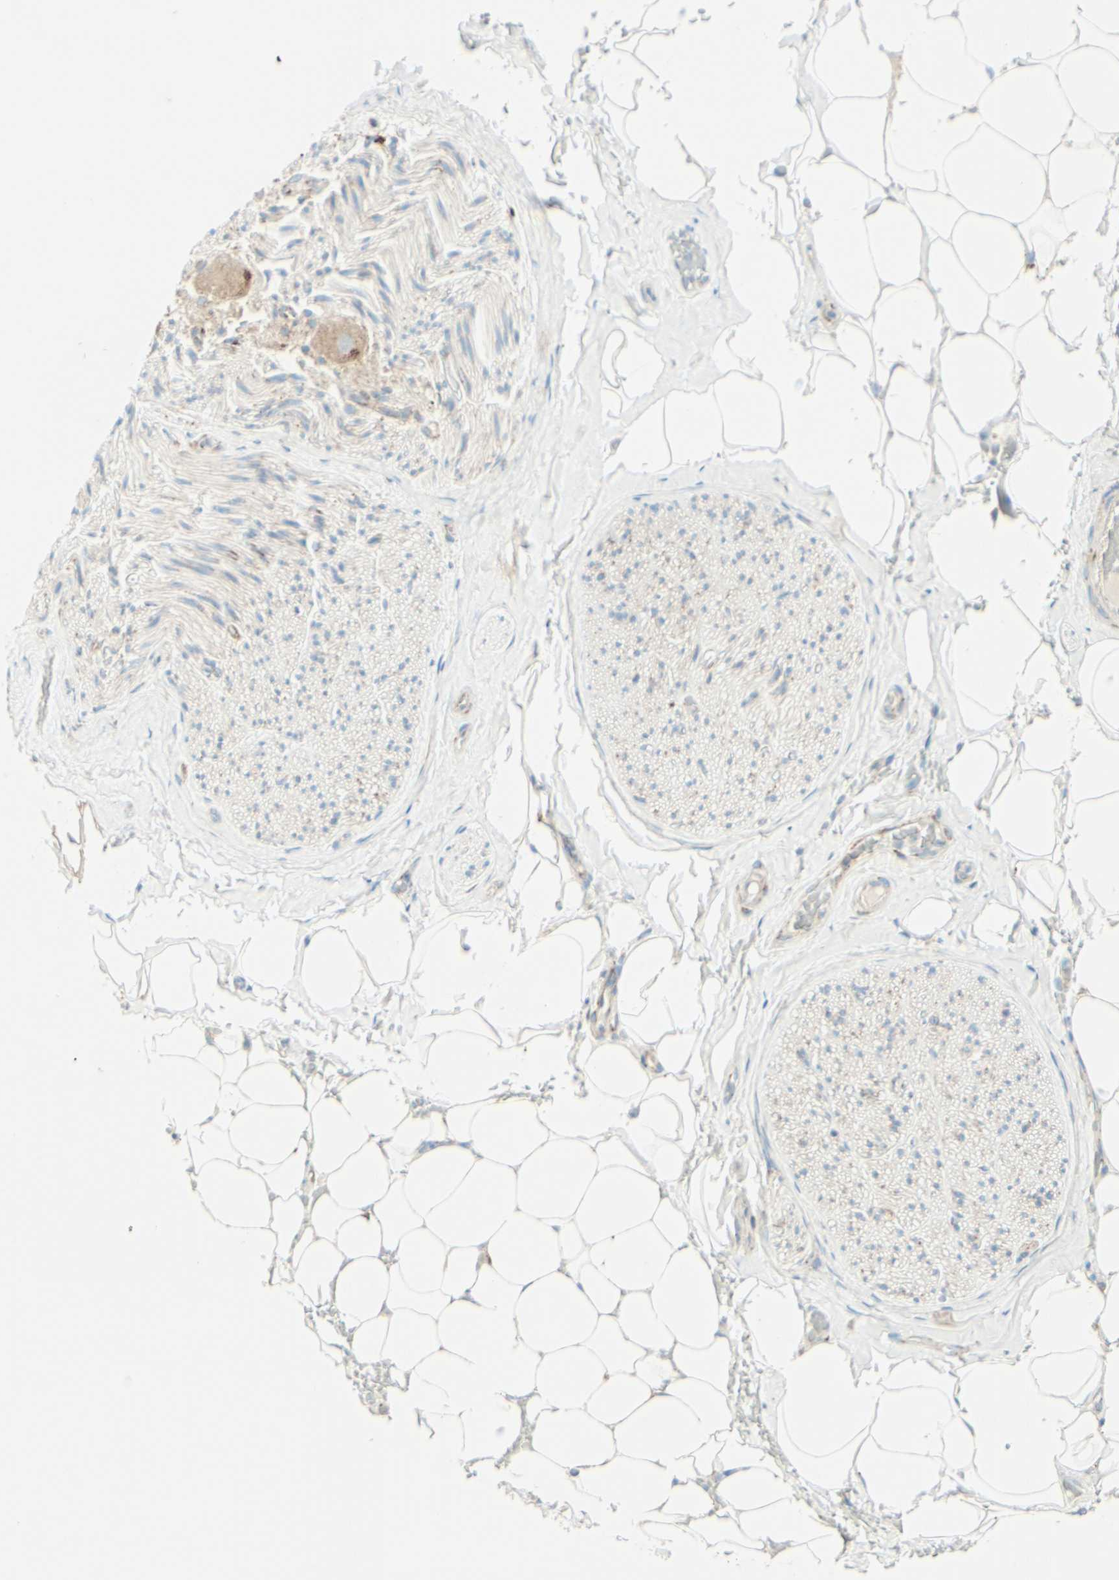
{"staining": {"intensity": "weak", "quantity": "25%-75%", "location": "cytoplasmic/membranous"}, "tissue": "adipose tissue", "cell_type": "Adipocytes", "image_type": "normal", "snomed": [{"axis": "morphology", "description": "Normal tissue, NOS"}, {"axis": "topography", "description": "Peripheral nerve tissue"}], "caption": "Protein expression analysis of unremarkable human adipose tissue reveals weak cytoplasmic/membranous positivity in about 25%-75% of adipocytes. The protein is stained brown, and the nuclei are stained in blue (DAB IHC with brightfield microscopy, high magnification).", "gene": "ARMC10", "patient": {"sex": "male", "age": 70}}